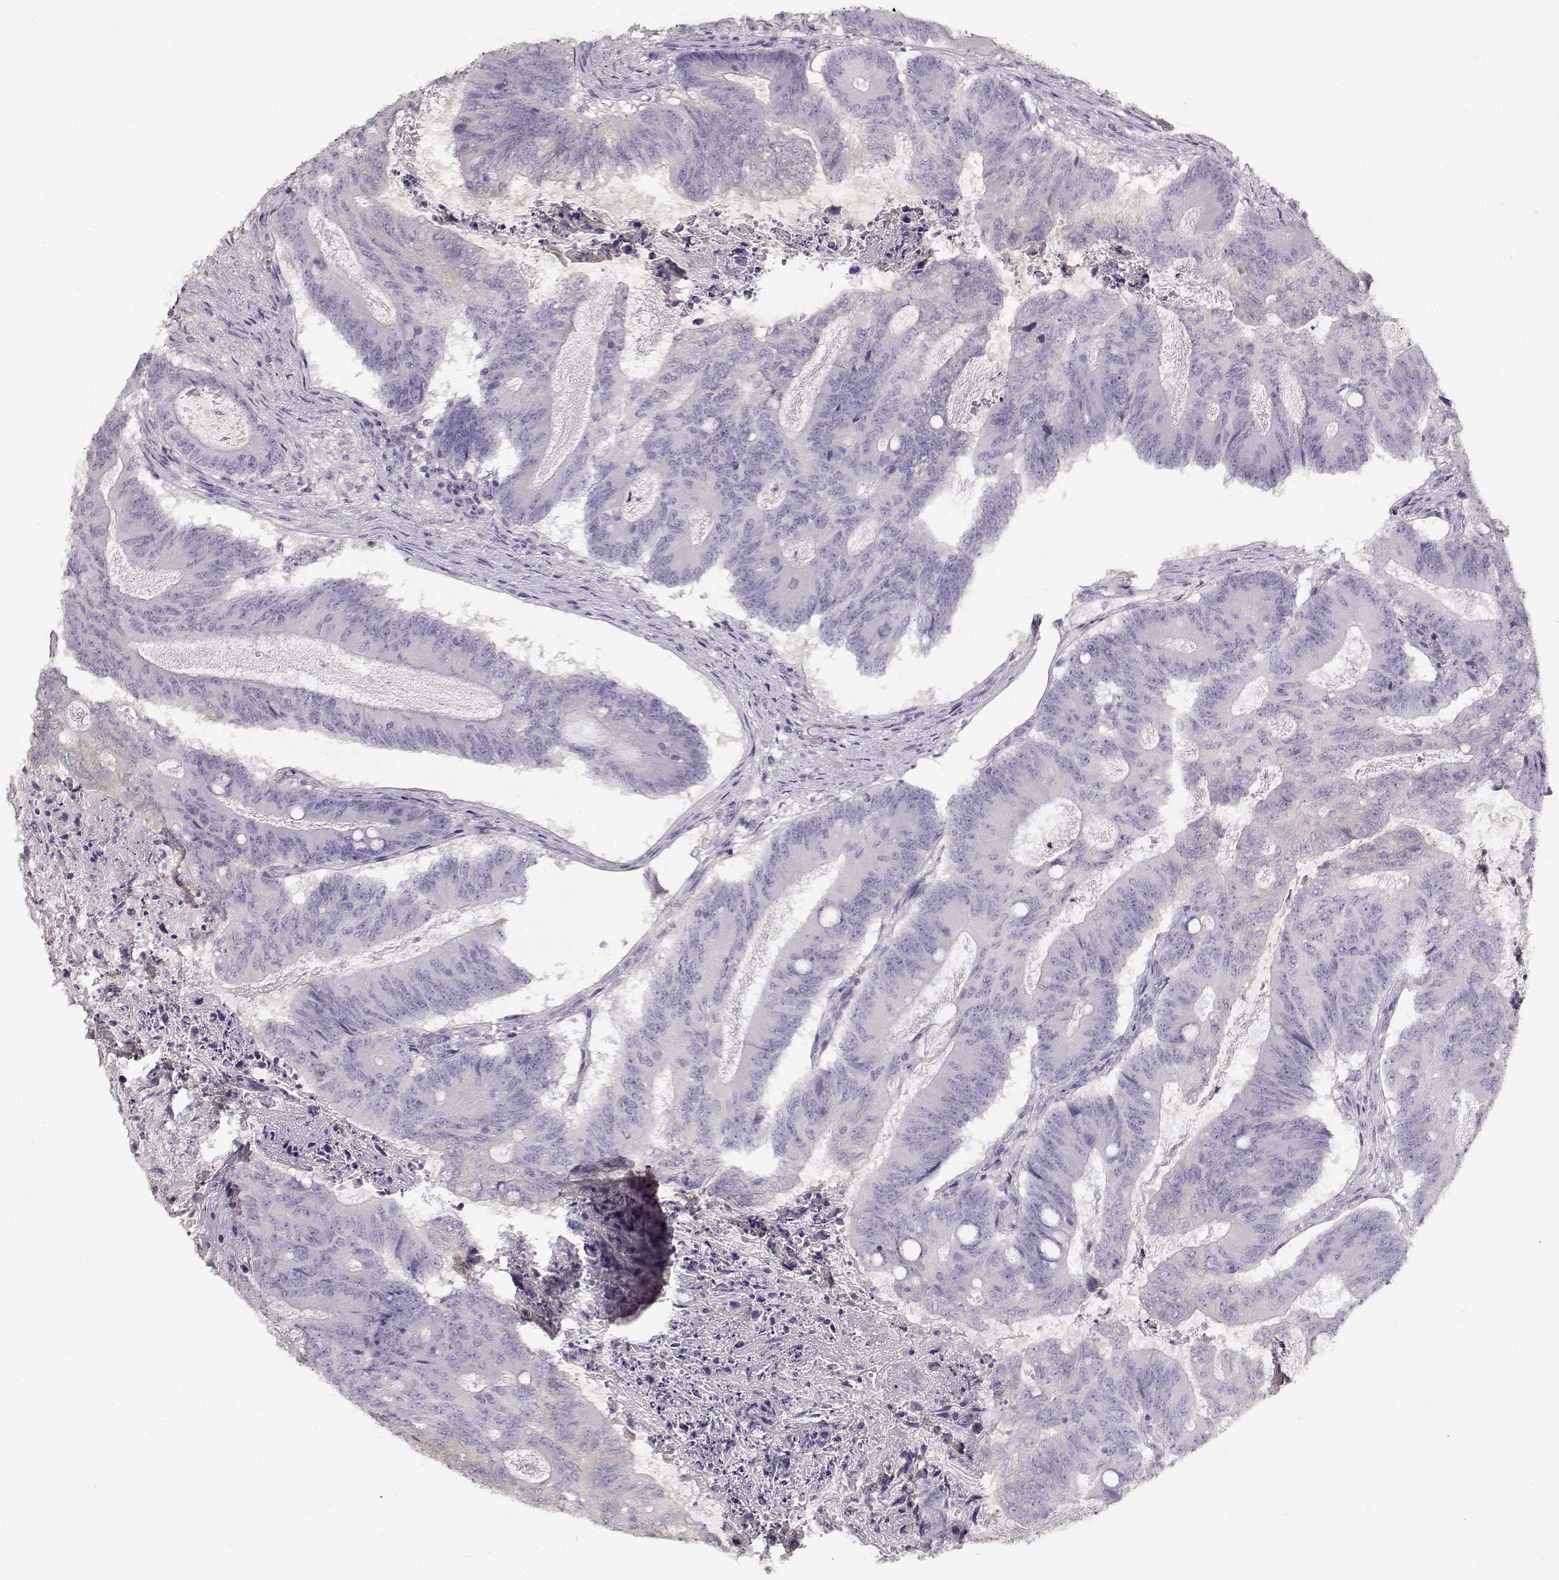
{"staining": {"intensity": "negative", "quantity": "none", "location": "none"}, "tissue": "colorectal cancer", "cell_type": "Tumor cells", "image_type": "cancer", "snomed": [{"axis": "morphology", "description": "Adenocarcinoma, NOS"}, {"axis": "topography", "description": "Colon"}], "caption": "High power microscopy image of an IHC photomicrograph of adenocarcinoma (colorectal), revealing no significant expression in tumor cells.", "gene": "NDRG4", "patient": {"sex": "female", "age": 70}}